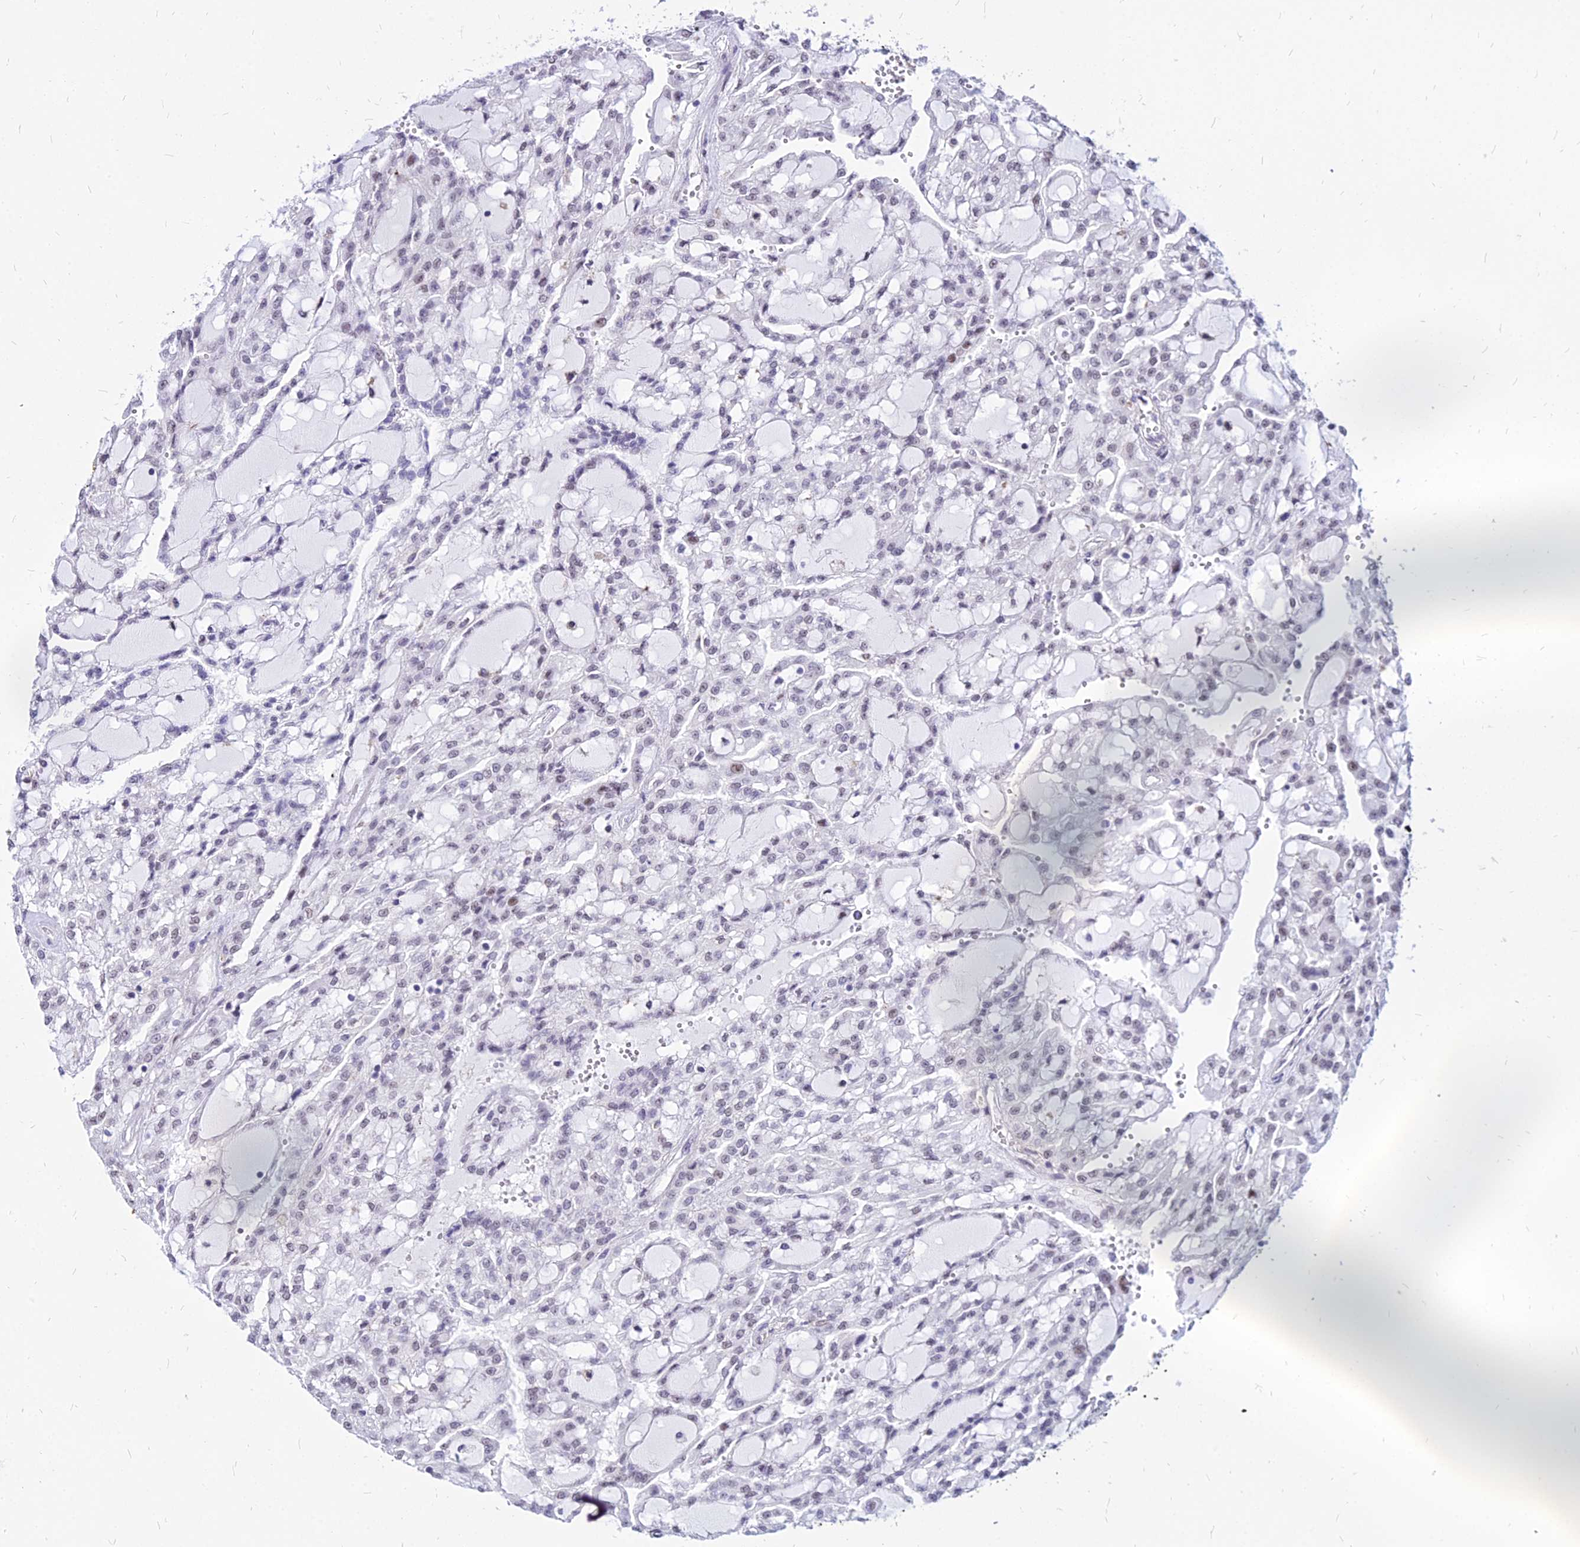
{"staining": {"intensity": "negative", "quantity": "none", "location": "none"}, "tissue": "renal cancer", "cell_type": "Tumor cells", "image_type": "cancer", "snomed": [{"axis": "morphology", "description": "Adenocarcinoma, NOS"}, {"axis": "topography", "description": "Kidney"}], "caption": "An image of renal cancer stained for a protein reveals no brown staining in tumor cells.", "gene": "FDX2", "patient": {"sex": "male", "age": 63}}